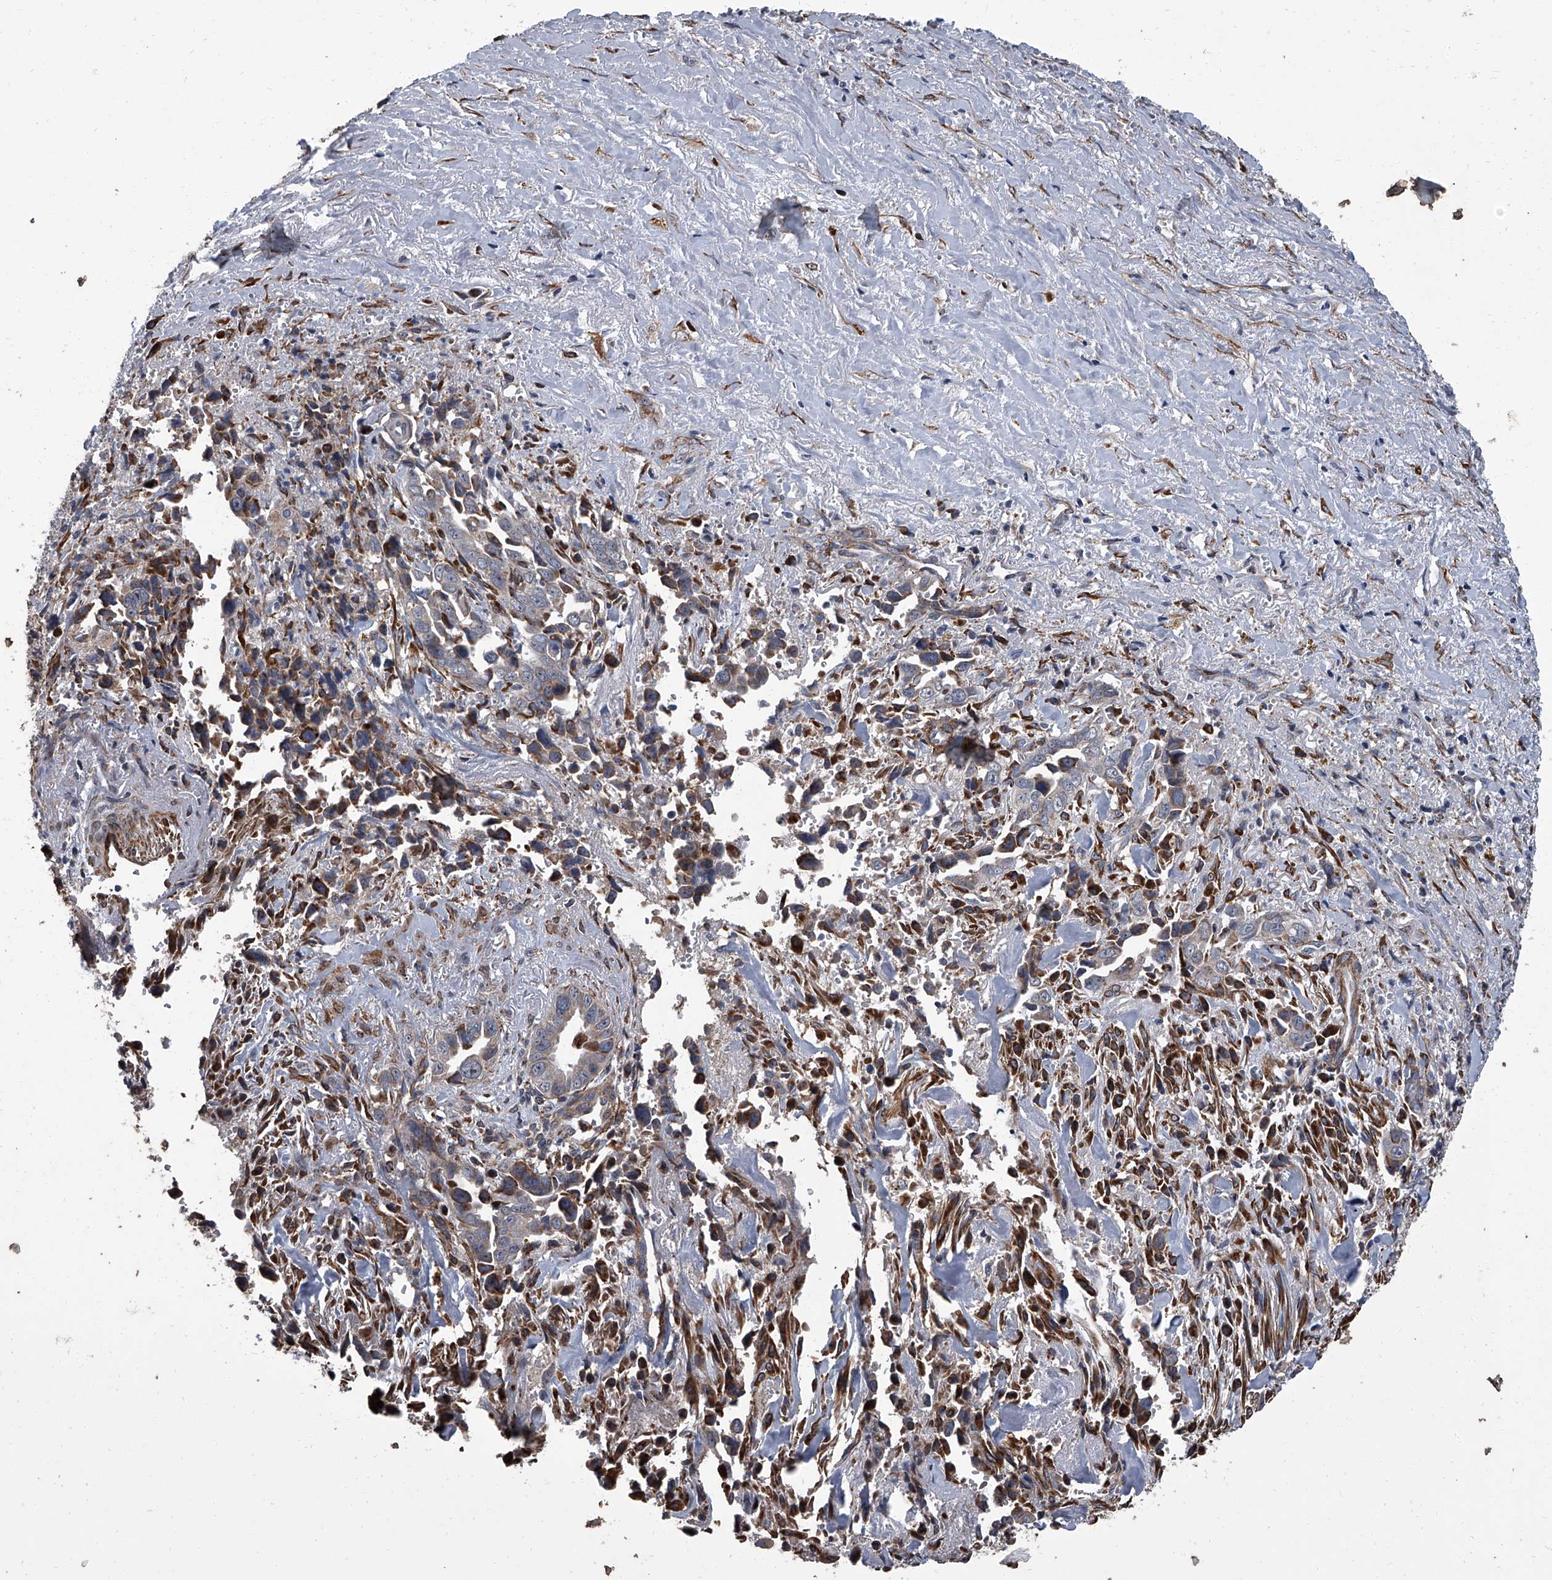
{"staining": {"intensity": "moderate", "quantity": "<25%", "location": "cytoplasmic/membranous"}, "tissue": "liver cancer", "cell_type": "Tumor cells", "image_type": "cancer", "snomed": [{"axis": "morphology", "description": "Cholangiocarcinoma"}, {"axis": "topography", "description": "Liver"}], "caption": "Cholangiocarcinoma (liver) stained for a protein (brown) reveals moderate cytoplasmic/membranous positive positivity in about <25% of tumor cells.", "gene": "SIRT4", "patient": {"sex": "female", "age": 79}}